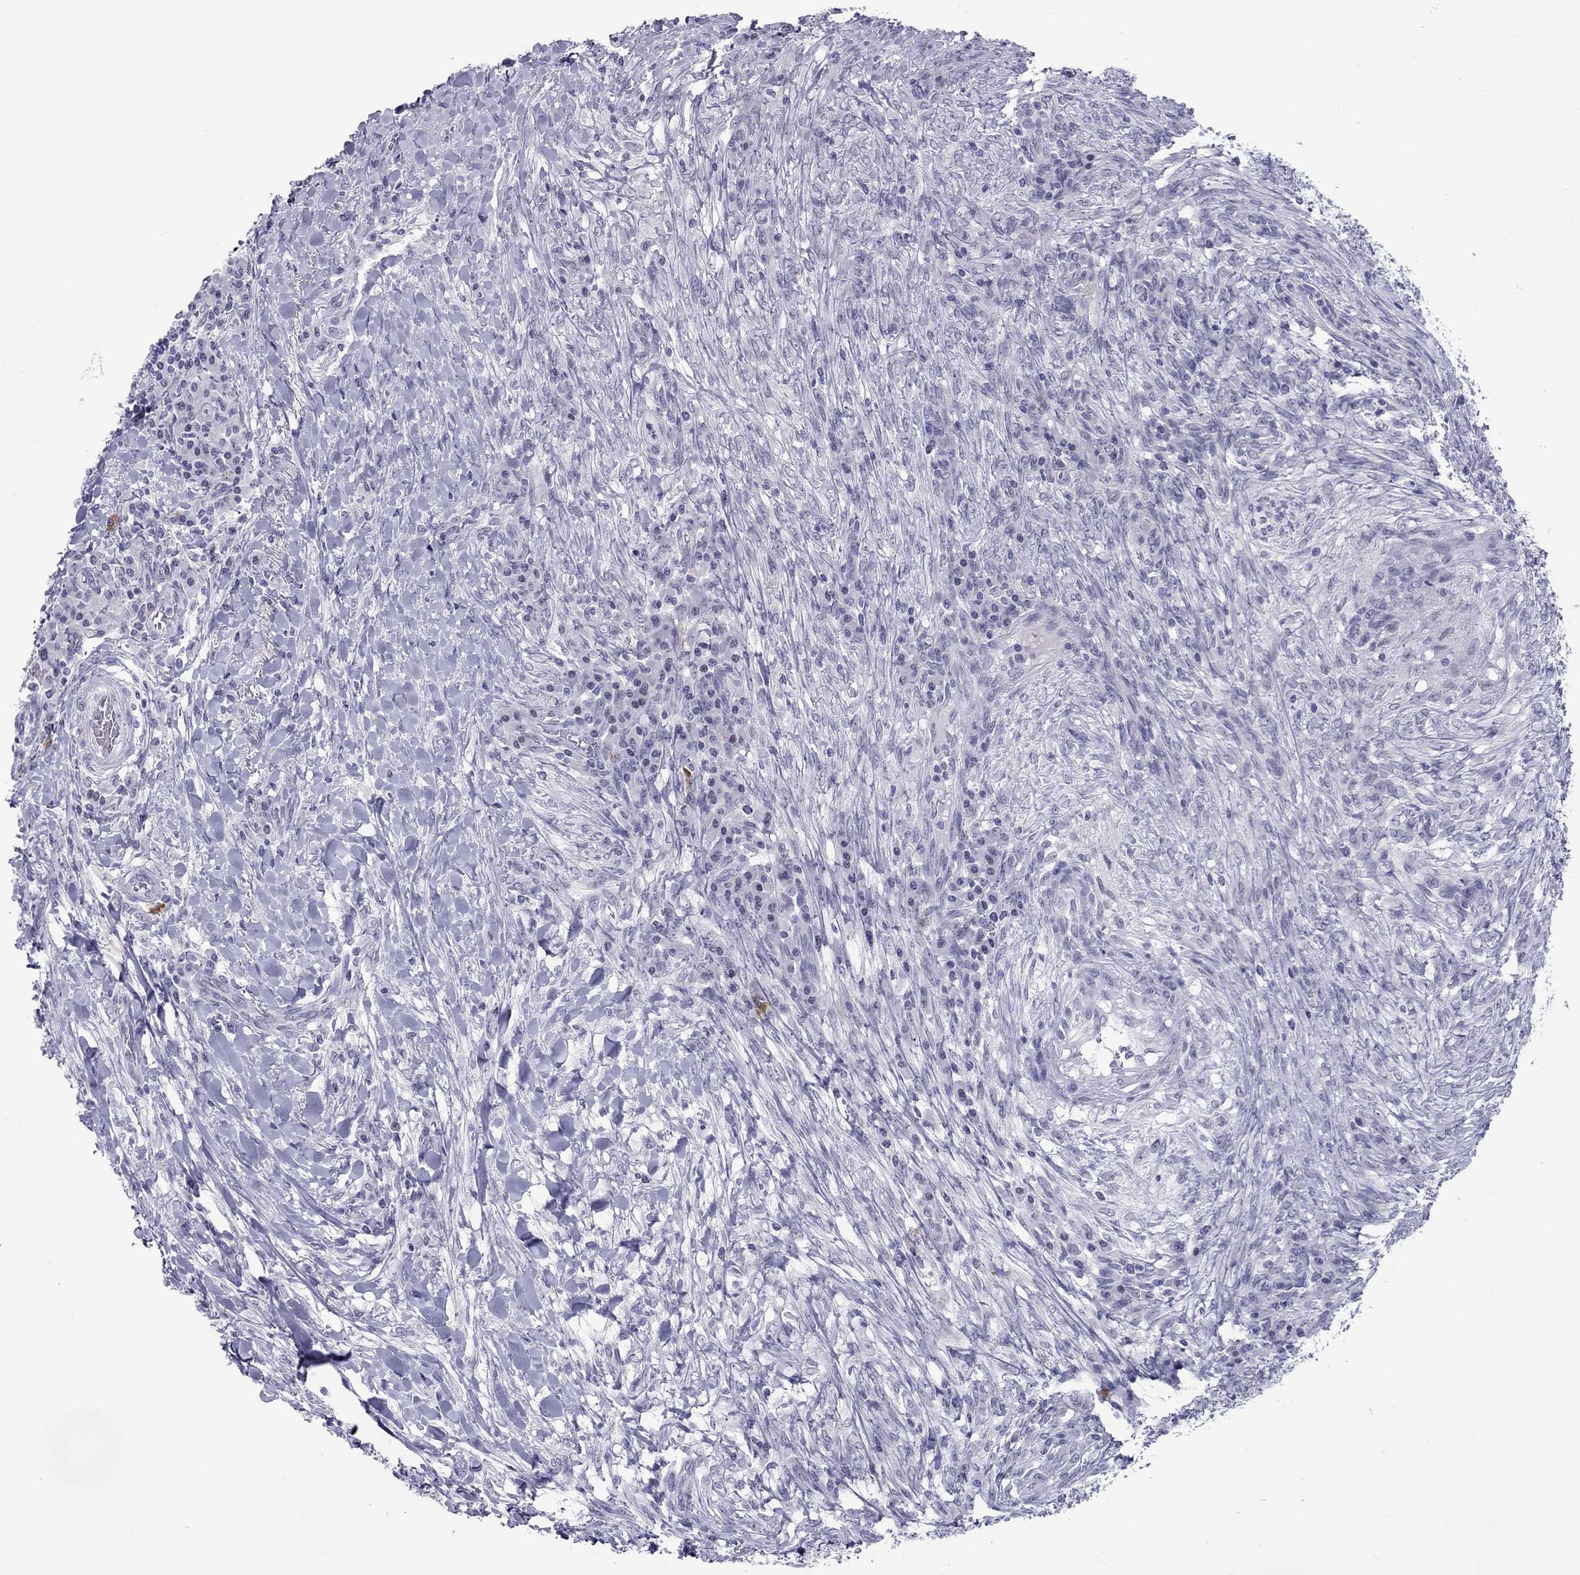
{"staining": {"intensity": "negative", "quantity": "none", "location": "none"}, "tissue": "colorectal cancer", "cell_type": "Tumor cells", "image_type": "cancer", "snomed": [{"axis": "morphology", "description": "Adenocarcinoma, NOS"}, {"axis": "topography", "description": "Colon"}], "caption": "Immunohistochemistry (IHC) image of neoplastic tissue: colorectal cancer stained with DAB exhibits no significant protein positivity in tumor cells.", "gene": "CHRNB3", "patient": {"sex": "male", "age": 53}}